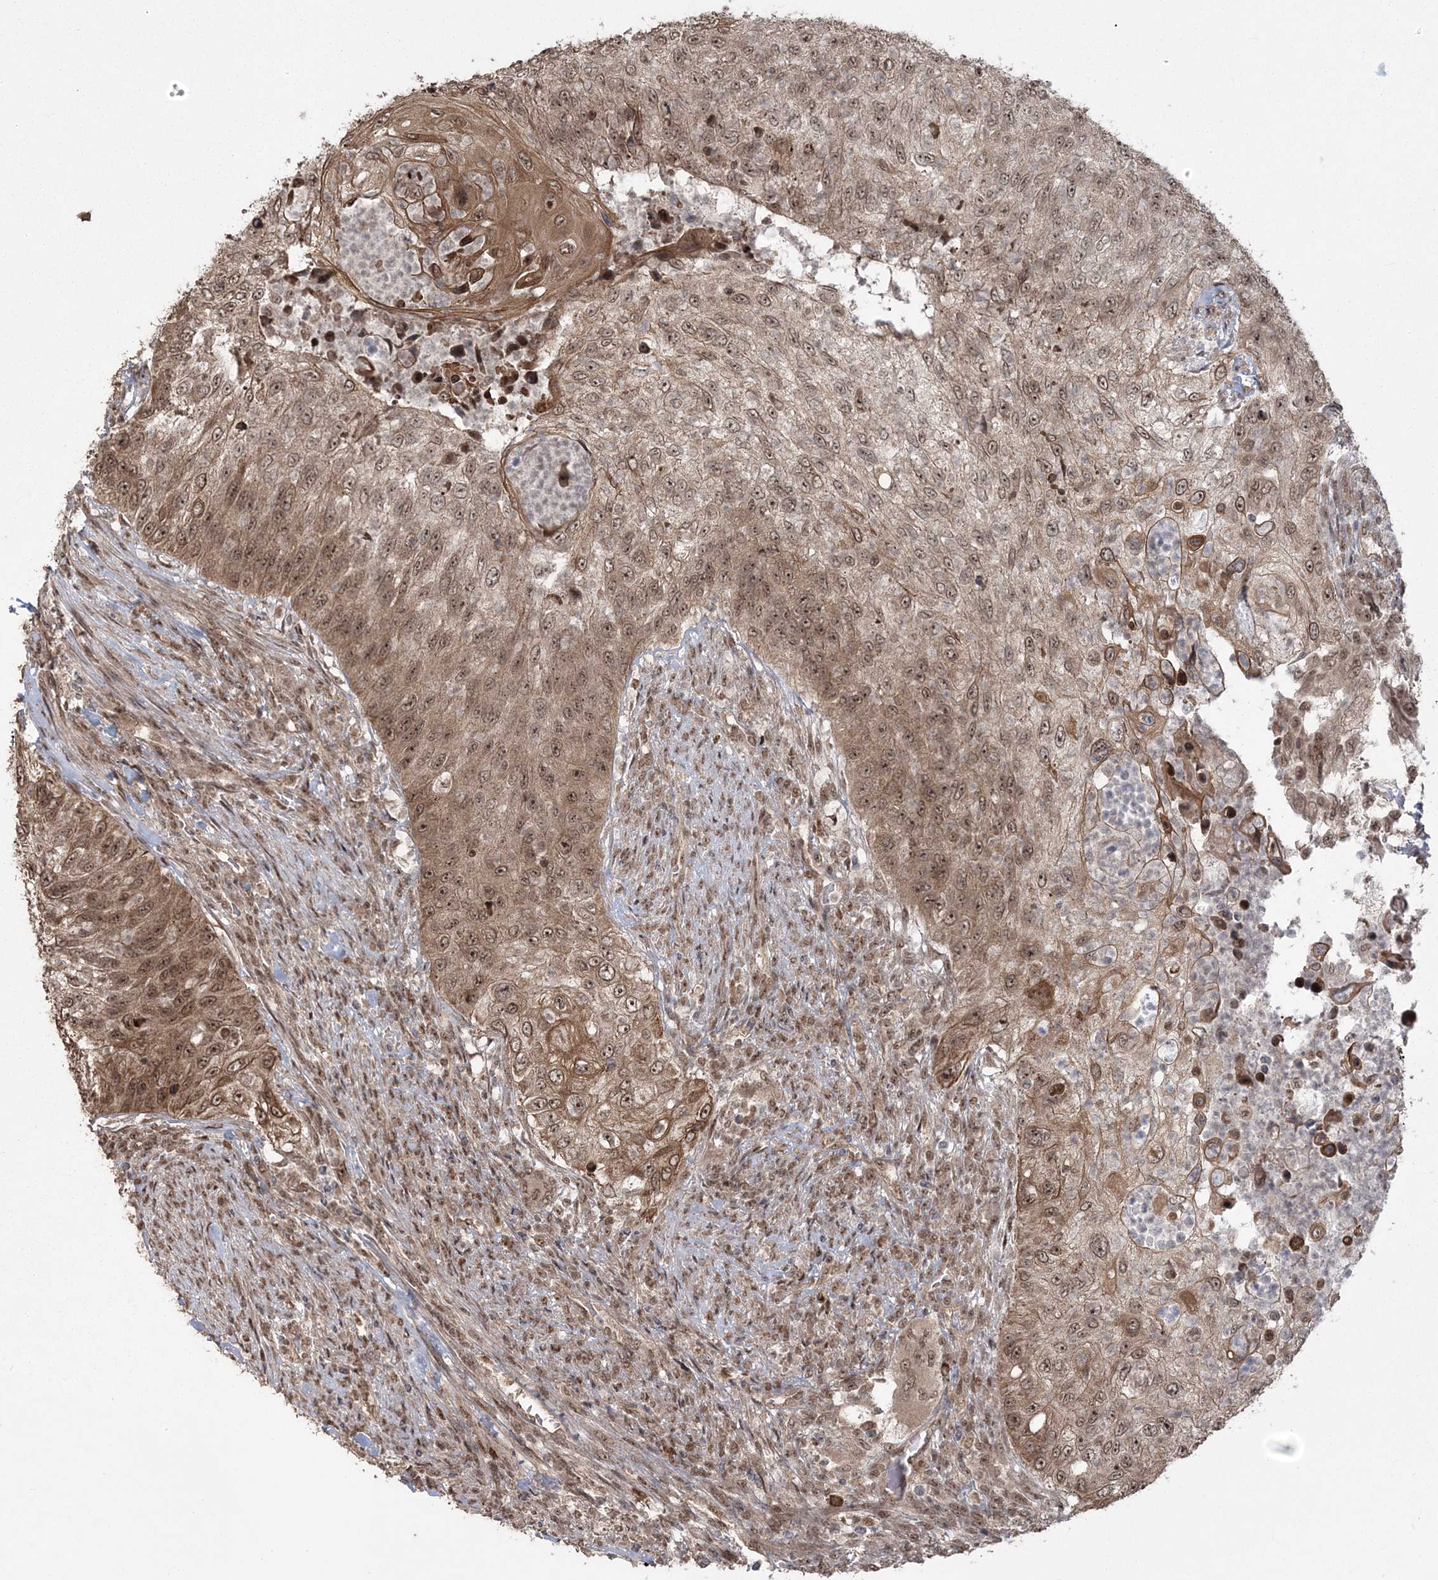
{"staining": {"intensity": "moderate", "quantity": ">75%", "location": "cytoplasmic/membranous,nuclear"}, "tissue": "urothelial cancer", "cell_type": "Tumor cells", "image_type": "cancer", "snomed": [{"axis": "morphology", "description": "Urothelial carcinoma, High grade"}, {"axis": "topography", "description": "Urinary bladder"}], "caption": "Moderate cytoplasmic/membranous and nuclear expression for a protein is identified in approximately >75% of tumor cells of high-grade urothelial carcinoma using immunohistochemistry.", "gene": "EPB41L4A", "patient": {"sex": "female", "age": 60}}